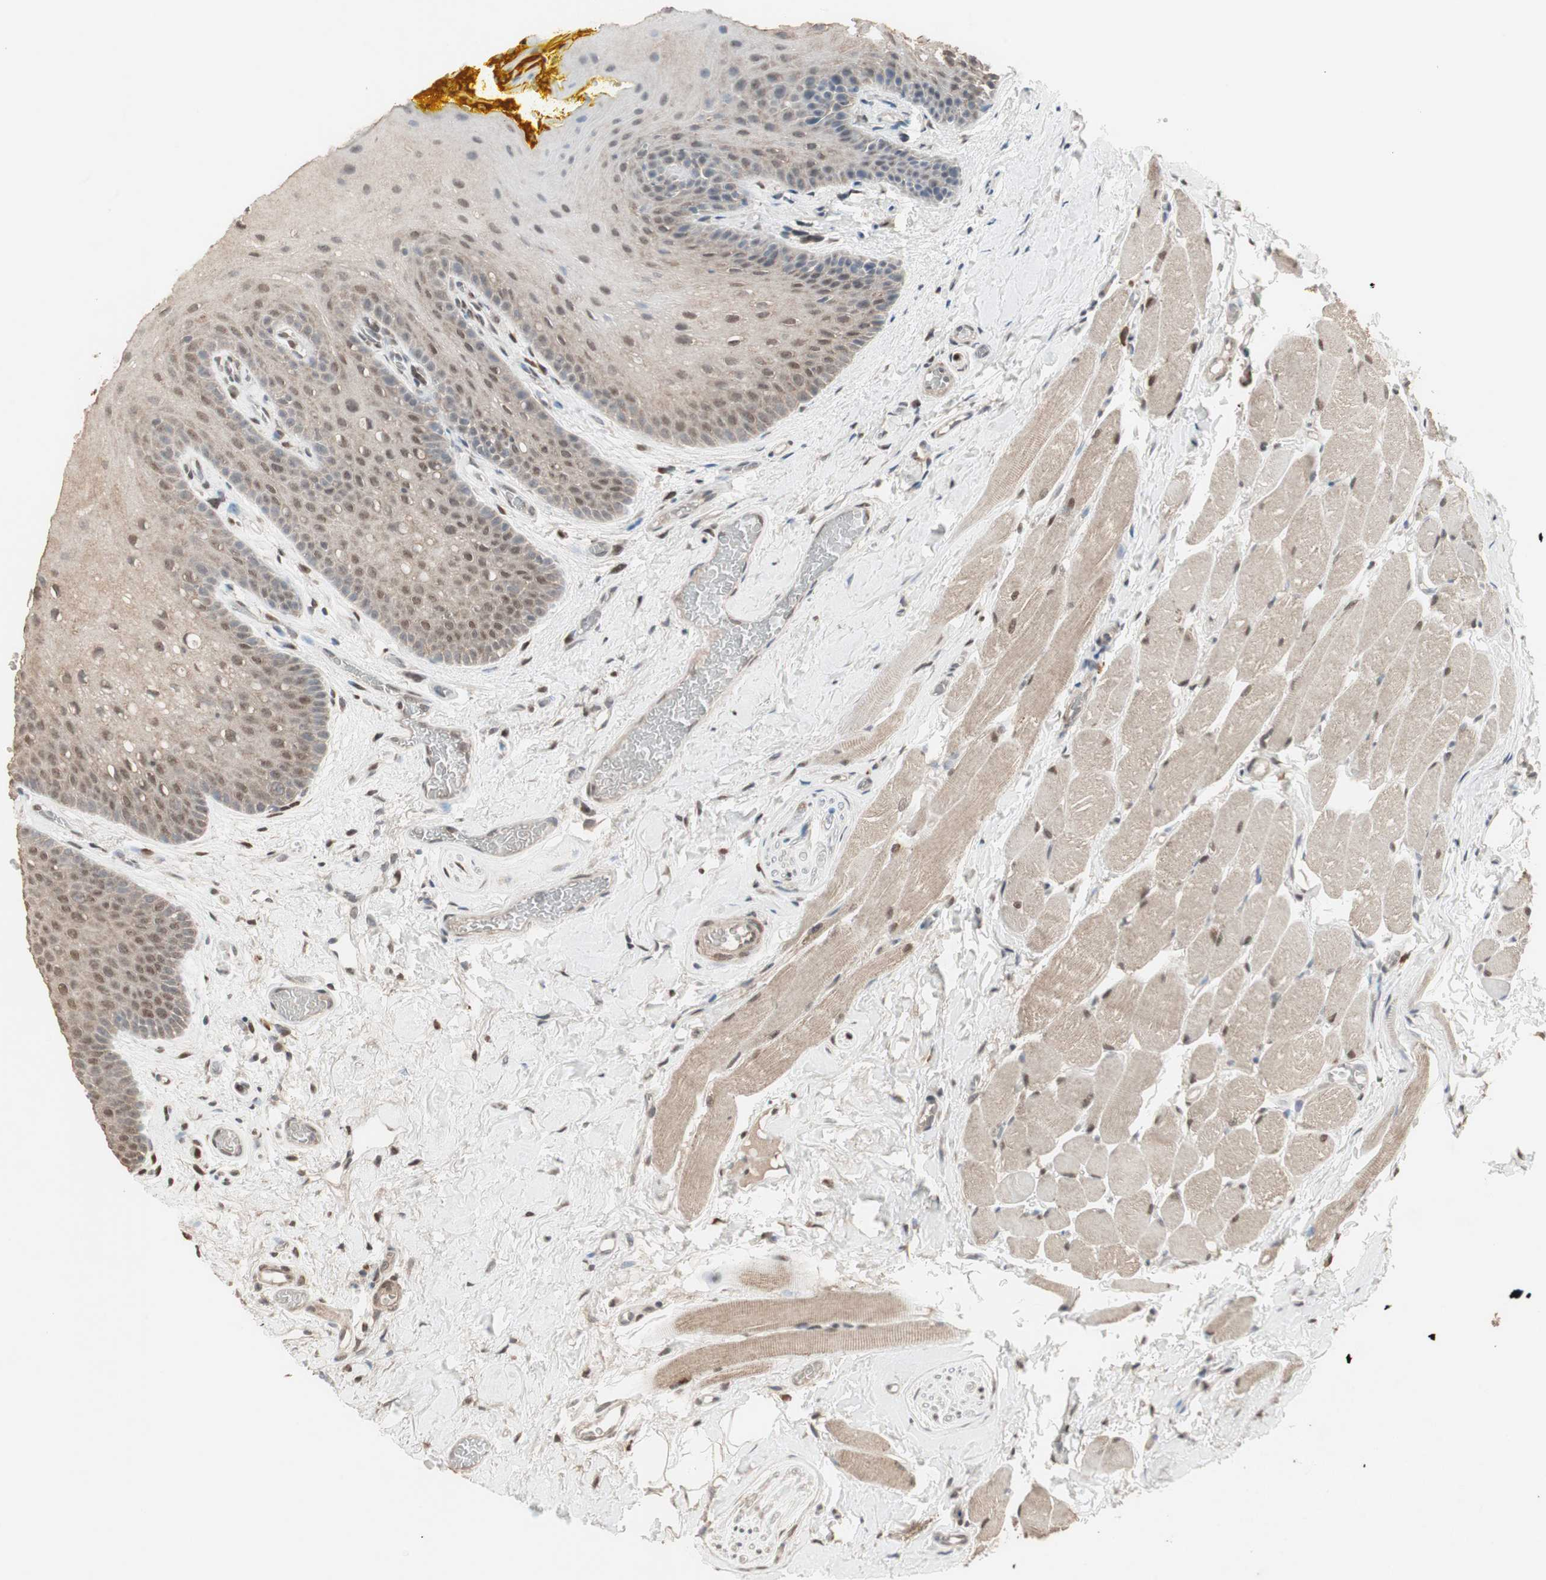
{"staining": {"intensity": "weak", "quantity": "25%-75%", "location": "nuclear"}, "tissue": "oral mucosa", "cell_type": "Squamous epithelial cells", "image_type": "normal", "snomed": [{"axis": "morphology", "description": "Normal tissue, NOS"}, {"axis": "topography", "description": "Oral tissue"}], "caption": "A micrograph of oral mucosa stained for a protein demonstrates weak nuclear brown staining in squamous epithelial cells. The staining is performed using DAB brown chromogen to label protein expression. The nuclei are counter-stained blue using hematoxylin.", "gene": "ZHX2", "patient": {"sex": "male", "age": 54}}